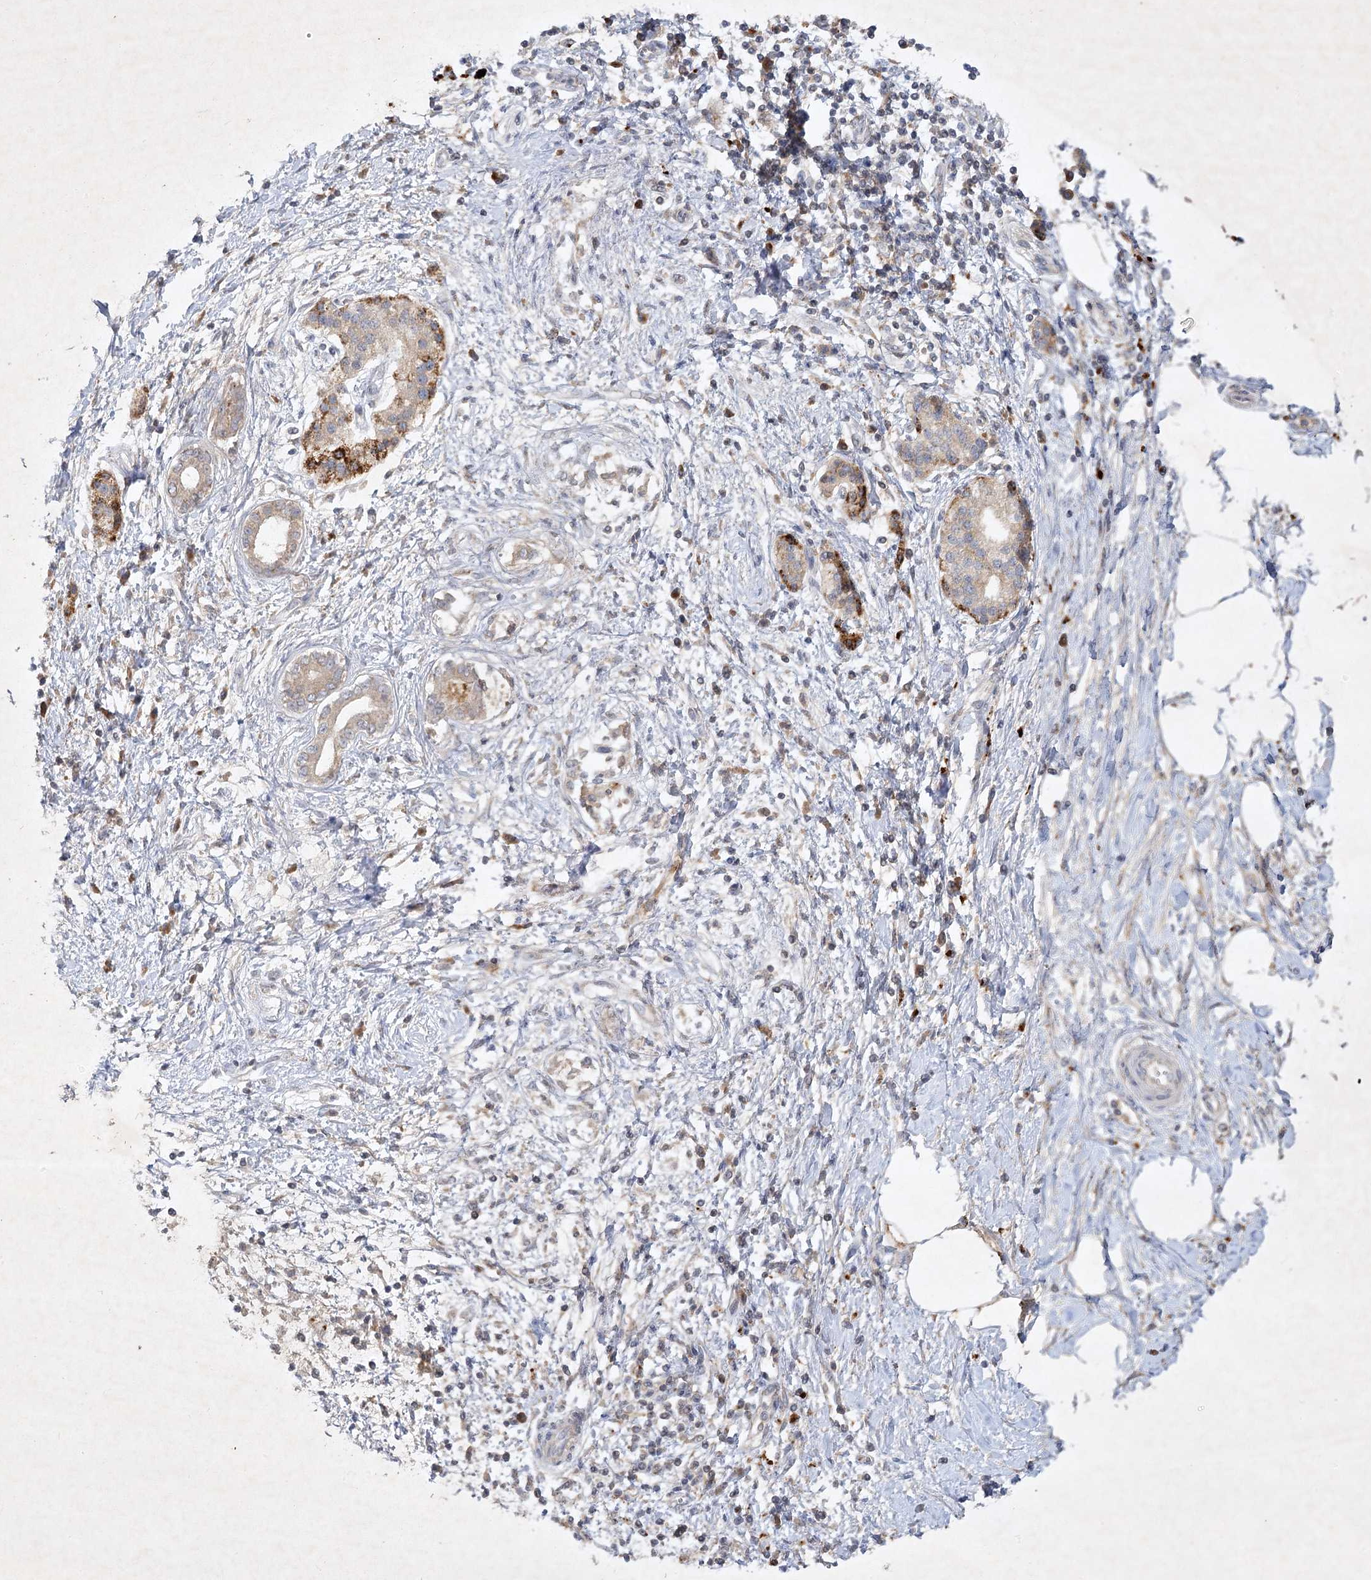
{"staining": {"intensity": "weak", "quantity": "25%-75%", "location": "cytoplasmic/membranous"}, "tissue": "pancreatic cancer", "cell_type": "Tumor cells", "image_type": "cancer", "snomed": [{"axis": "morphology", "description": "Adenocarcinoma, NOS"}, {"axis": "topography", "description": "Pancreas"}], "caption": "Brown immunohistochemical staining in human pancreatic cancer demonstrates weak cytoplasmic/membranous expression in approximately 25%-75% of tumor cells.", "gene": "PYROXD2", "patient": {"sex": "male", "age": 58}}